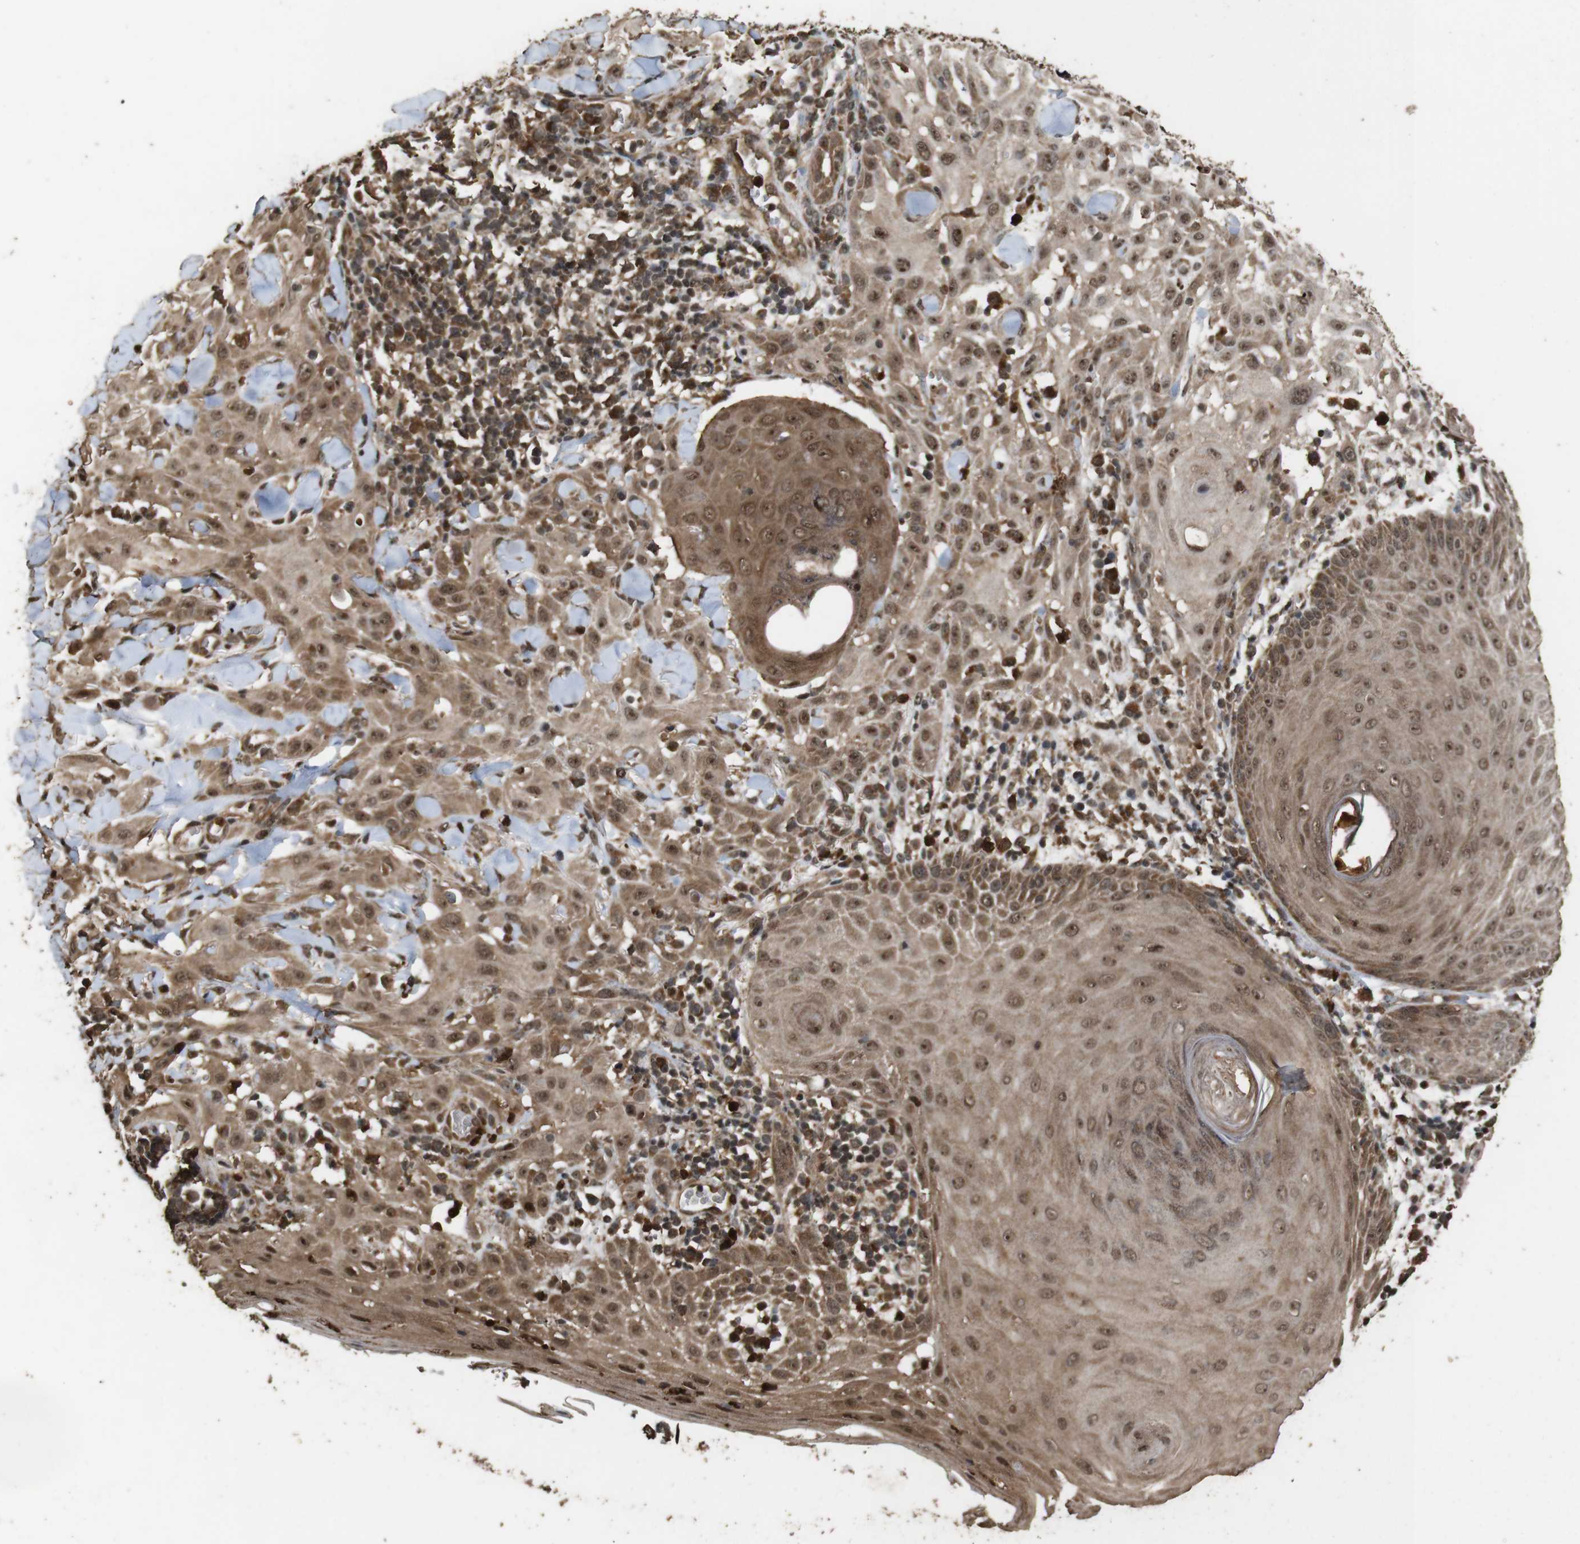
{"staining": {"intensity": "moderate", "quantity": ">75%", "location": "cytoplasmic/membranous,nuclear"}, "tissue": "skin cancer", "cell_type": "Tumor cells", "image_type": "cancer", "snomed": [{"axis": "morphology", "description": "Squamous cell carcinoma, NOS"}, {"axis": "topography", "description": "Skin"}], "caption": "There is medium levels of moderate cytoplasmic/membranous and nuclear staining in tumor cells of squamous cell carcinoma (skin), as demonstrated by immunohistochemical staining (brown color).", "gene": "RRAS2", "patient": {"sex": "male", "age": 24}}